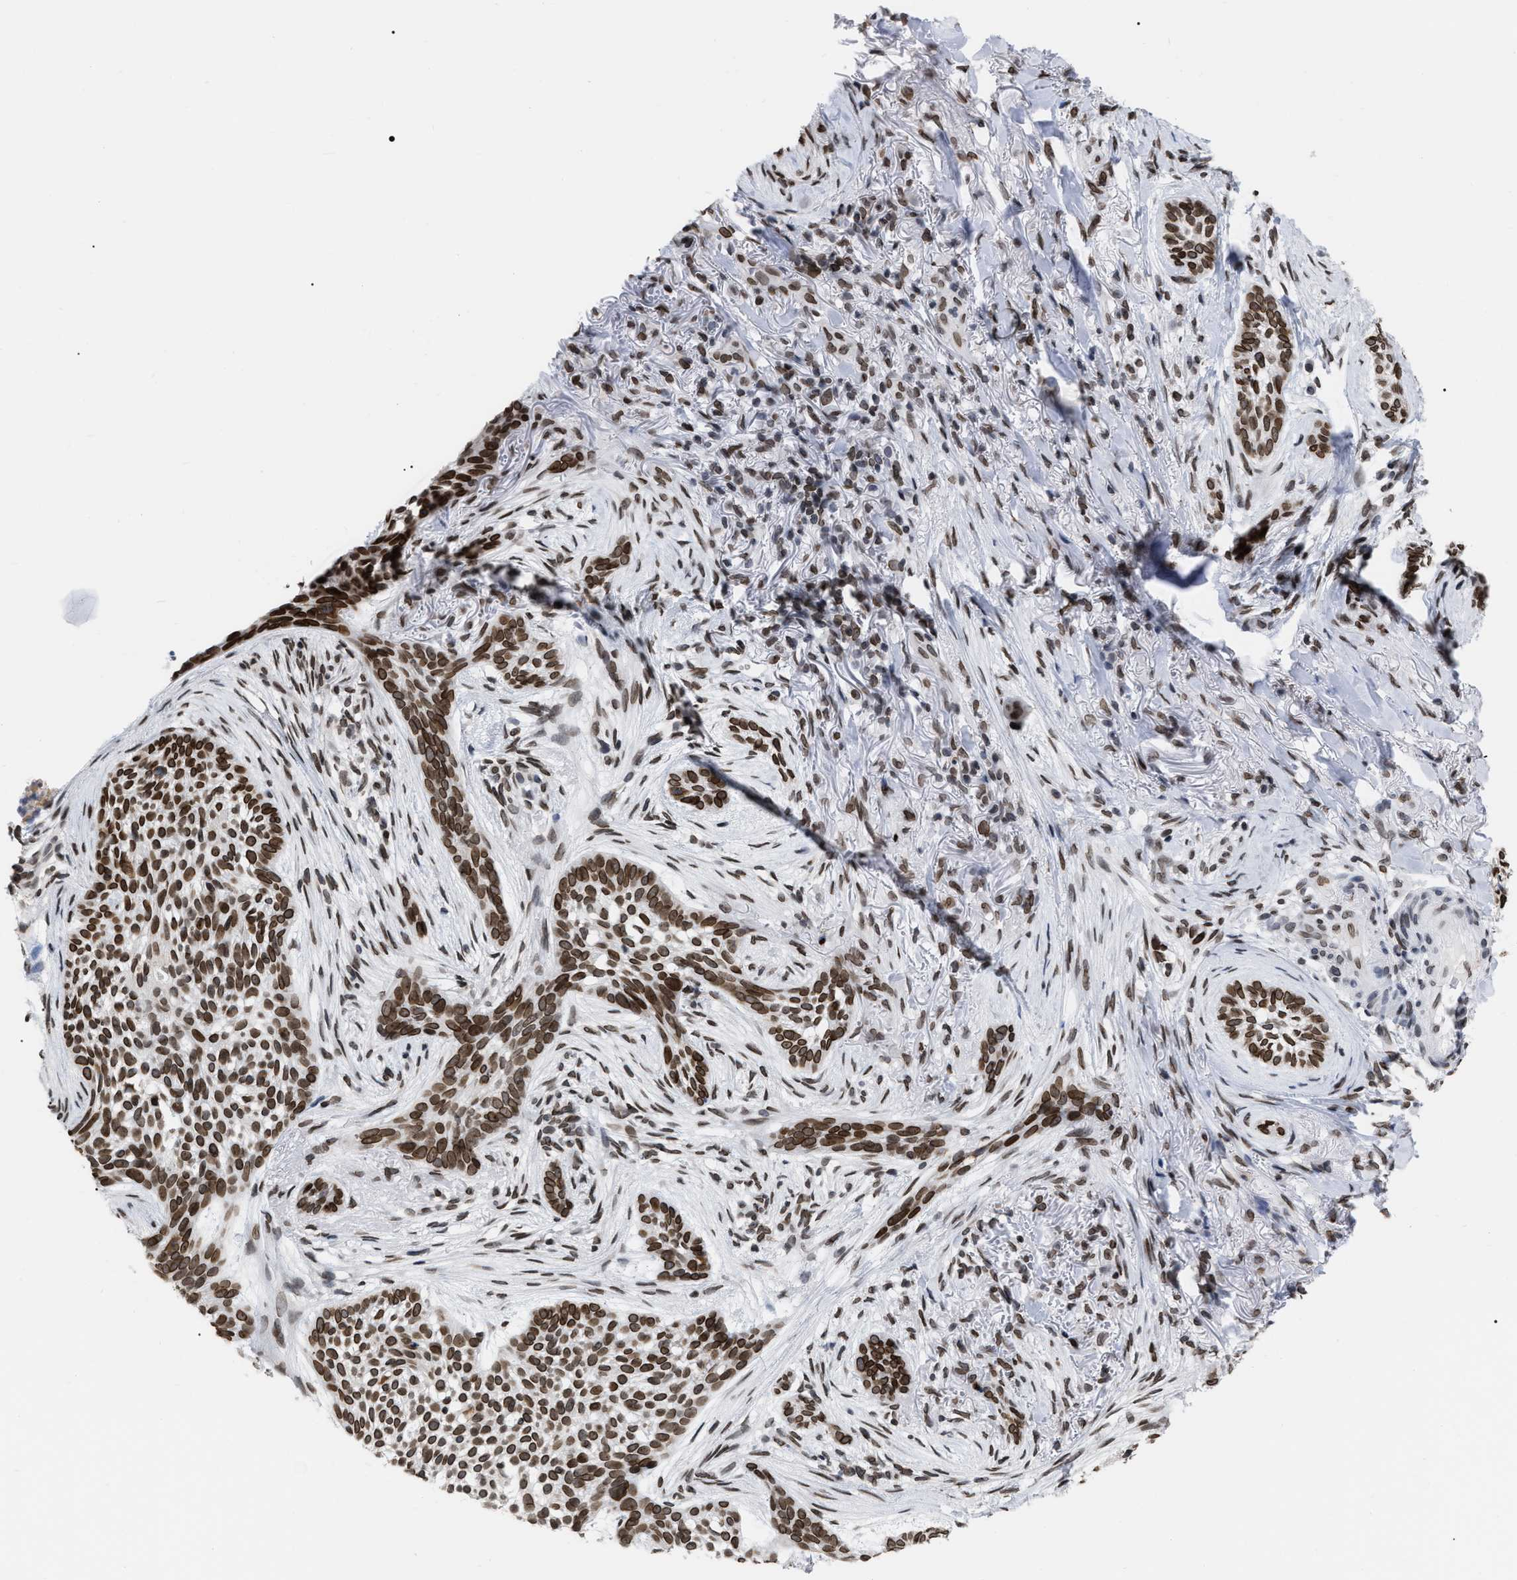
{"staining": {"intensity": "moderate", "quantity": ">75%", "location": "cytoplasmic/membranous,nuclear"}, "tissue": "skin cancer", "cell_type": "Tumor cells", "image_type": "cancer", "snomed": [{"axis": "morphology", "description": "Basal cell carcinoma"}, {"axis": "topography", "description": "Skin"}], "caption": "Protein expression analysis of basal cell carcinoma (skin) displays moderate cytoplasmic/membranous and nuclear expression in approximately >75% of tumor cells.", "gene": "TPR", "patient": {"sex": "female", "age": 88}}